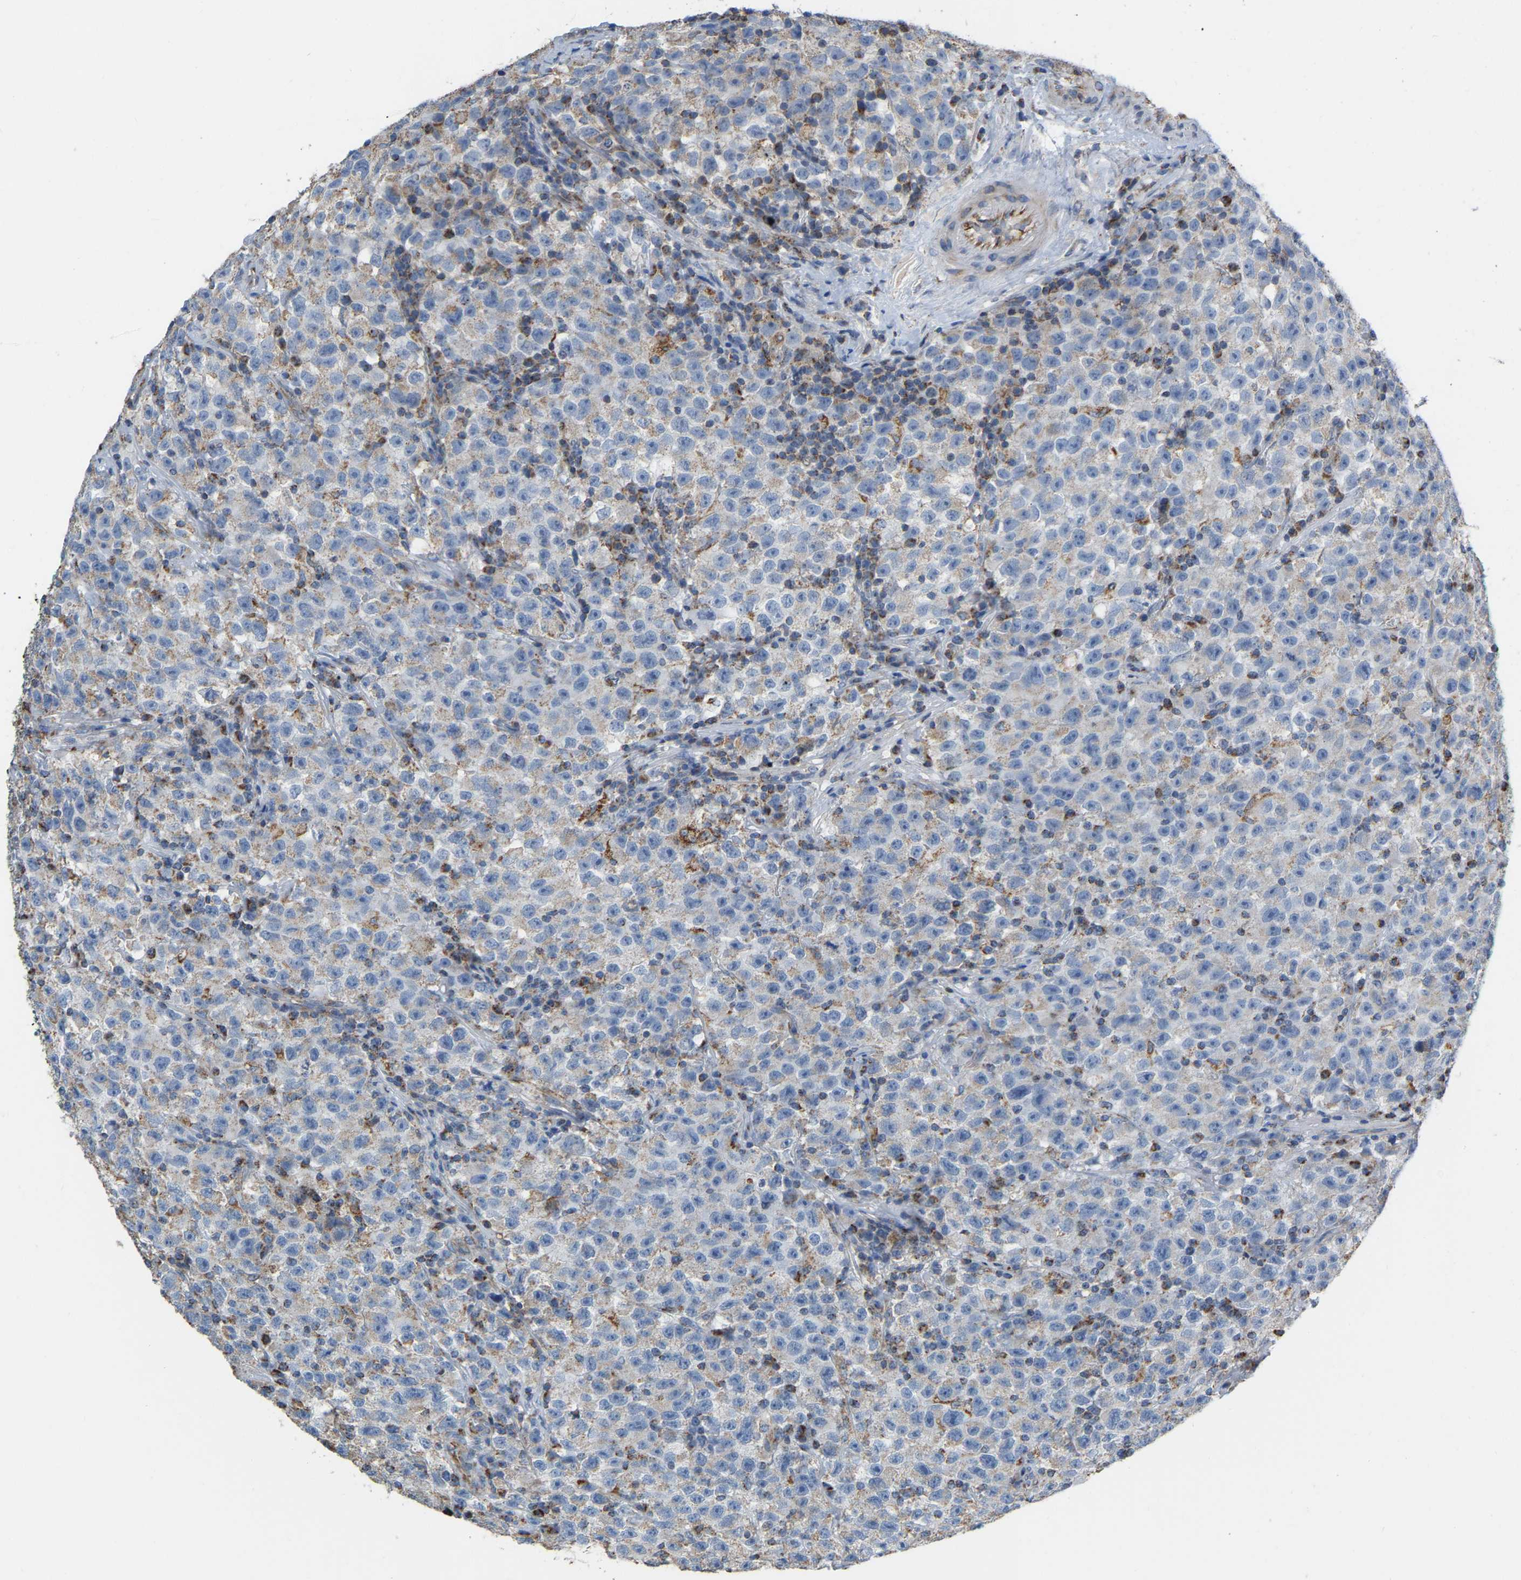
{"staining": {"intensity": "weak", "quantity": "25%-75%", "location": "cytoplasmic/membranous"}, "tissue": "testis cancer", "cell_type": "Tumor cells", "image_type": "cancer", "snomed": [{"axis": "morphology", "description": "Seminoma, NOS"}, {"axis": "topography", "description": "Testis"}], "caption": "Approximately 25%-75% of tumor cells in human seminoma (testis) display weak cytoplasmic/membranous protein positivity as visualized by brown immunohistochemical staining.", "gene": "CBLB", "patient": {"sex": "male", "age": 22}}